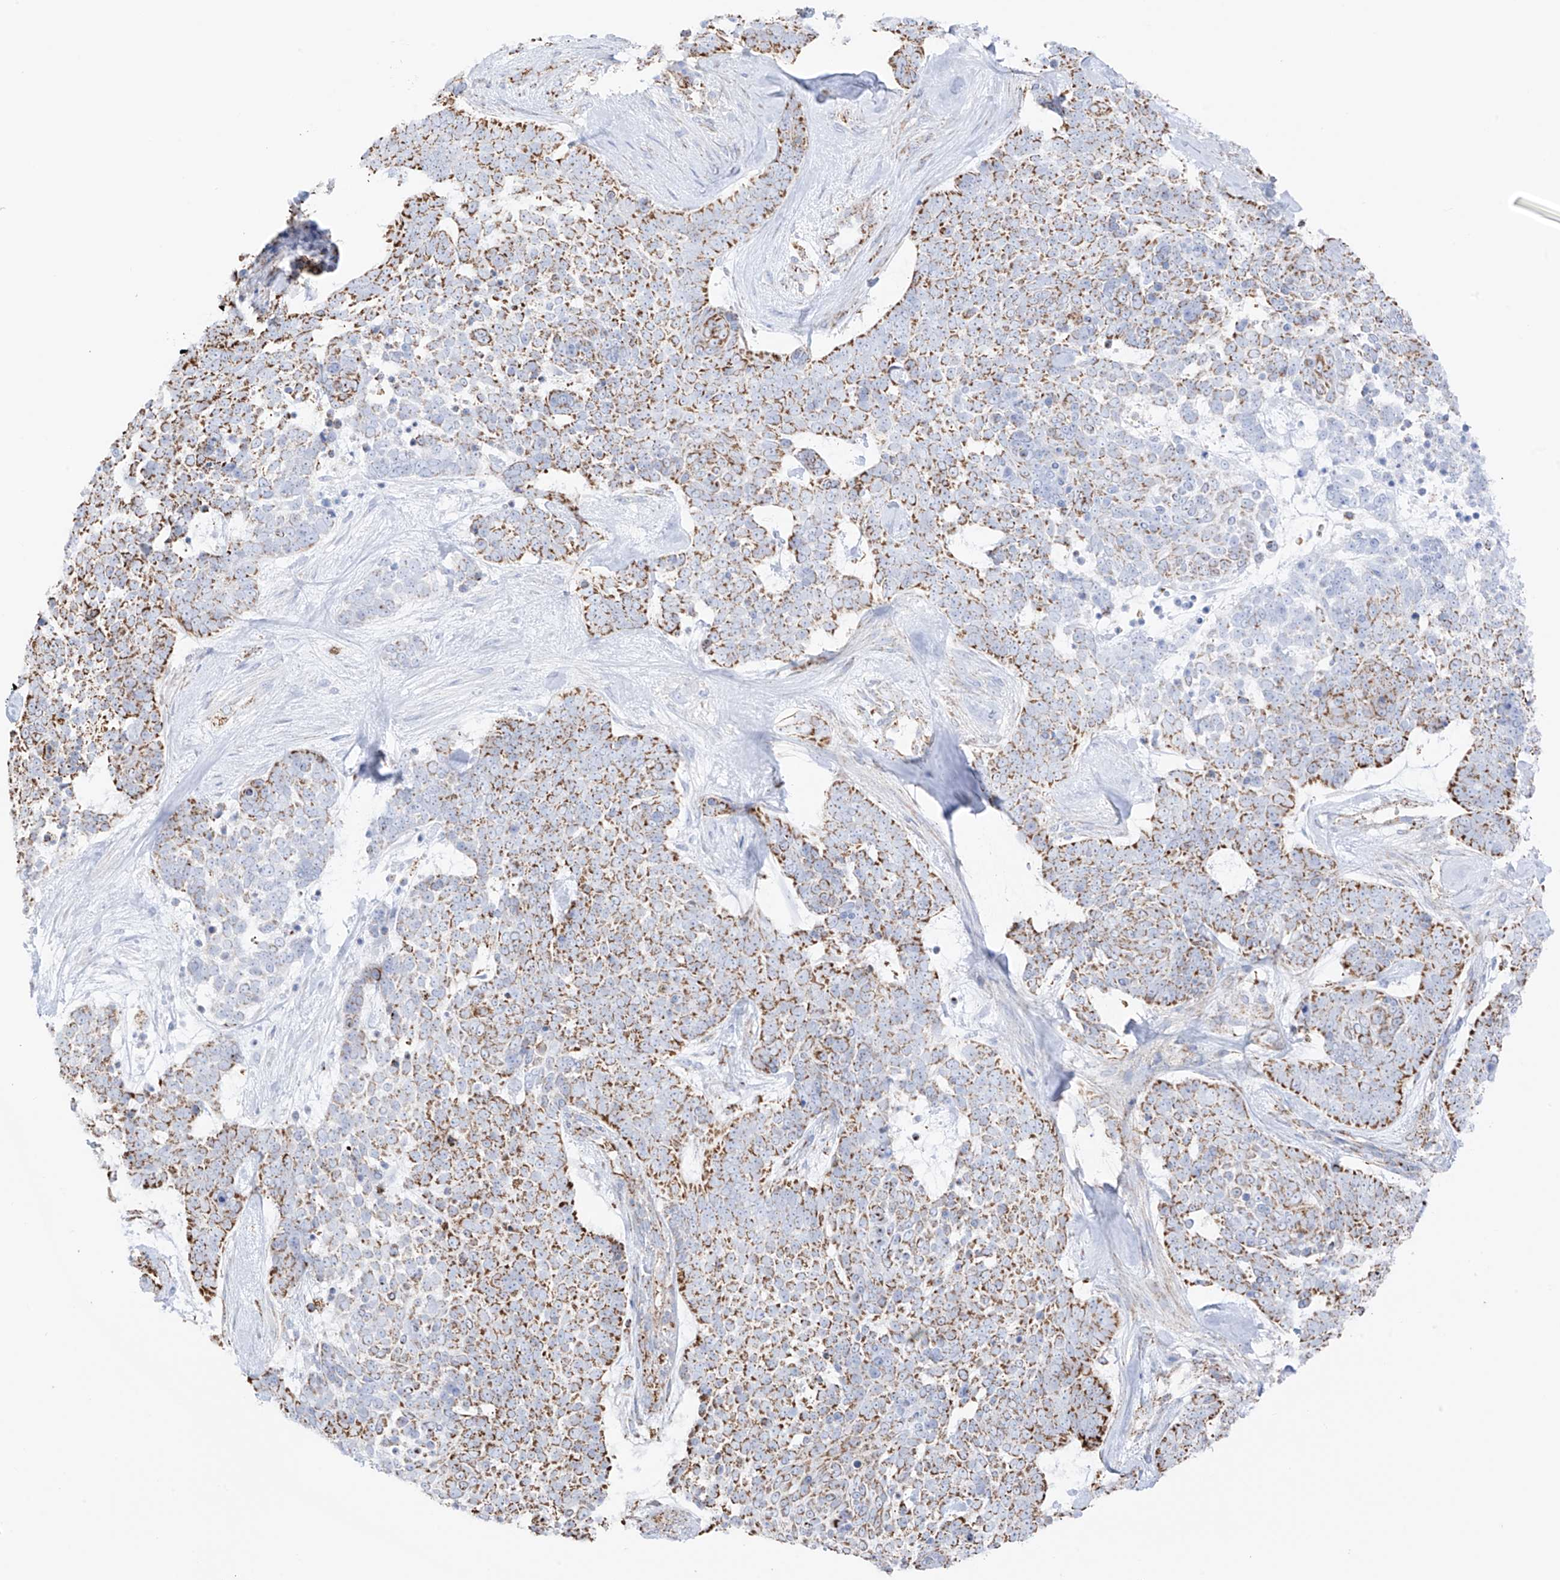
{"staining": {"intensity": "moderate", "quantity": ">75%", "location": "cytoplasmic/membranous"}, "tissue": "skin cancer", "cell_type": "Tumor cells", "image_type": "cancer", "snomed": [{"axis": "morphology", "description": "Basal cell carcinoma"}, {"axis": "topography", "description": "Skin"}], "caption": "Immunohistochemical staining of human skin basal cell carcinoma shows moderate cytoplasmic/membranous protein expression in approximately >75% of tumor cells.", "gene": "XKR3", "patient": {"sex": "female", "age": 81}}